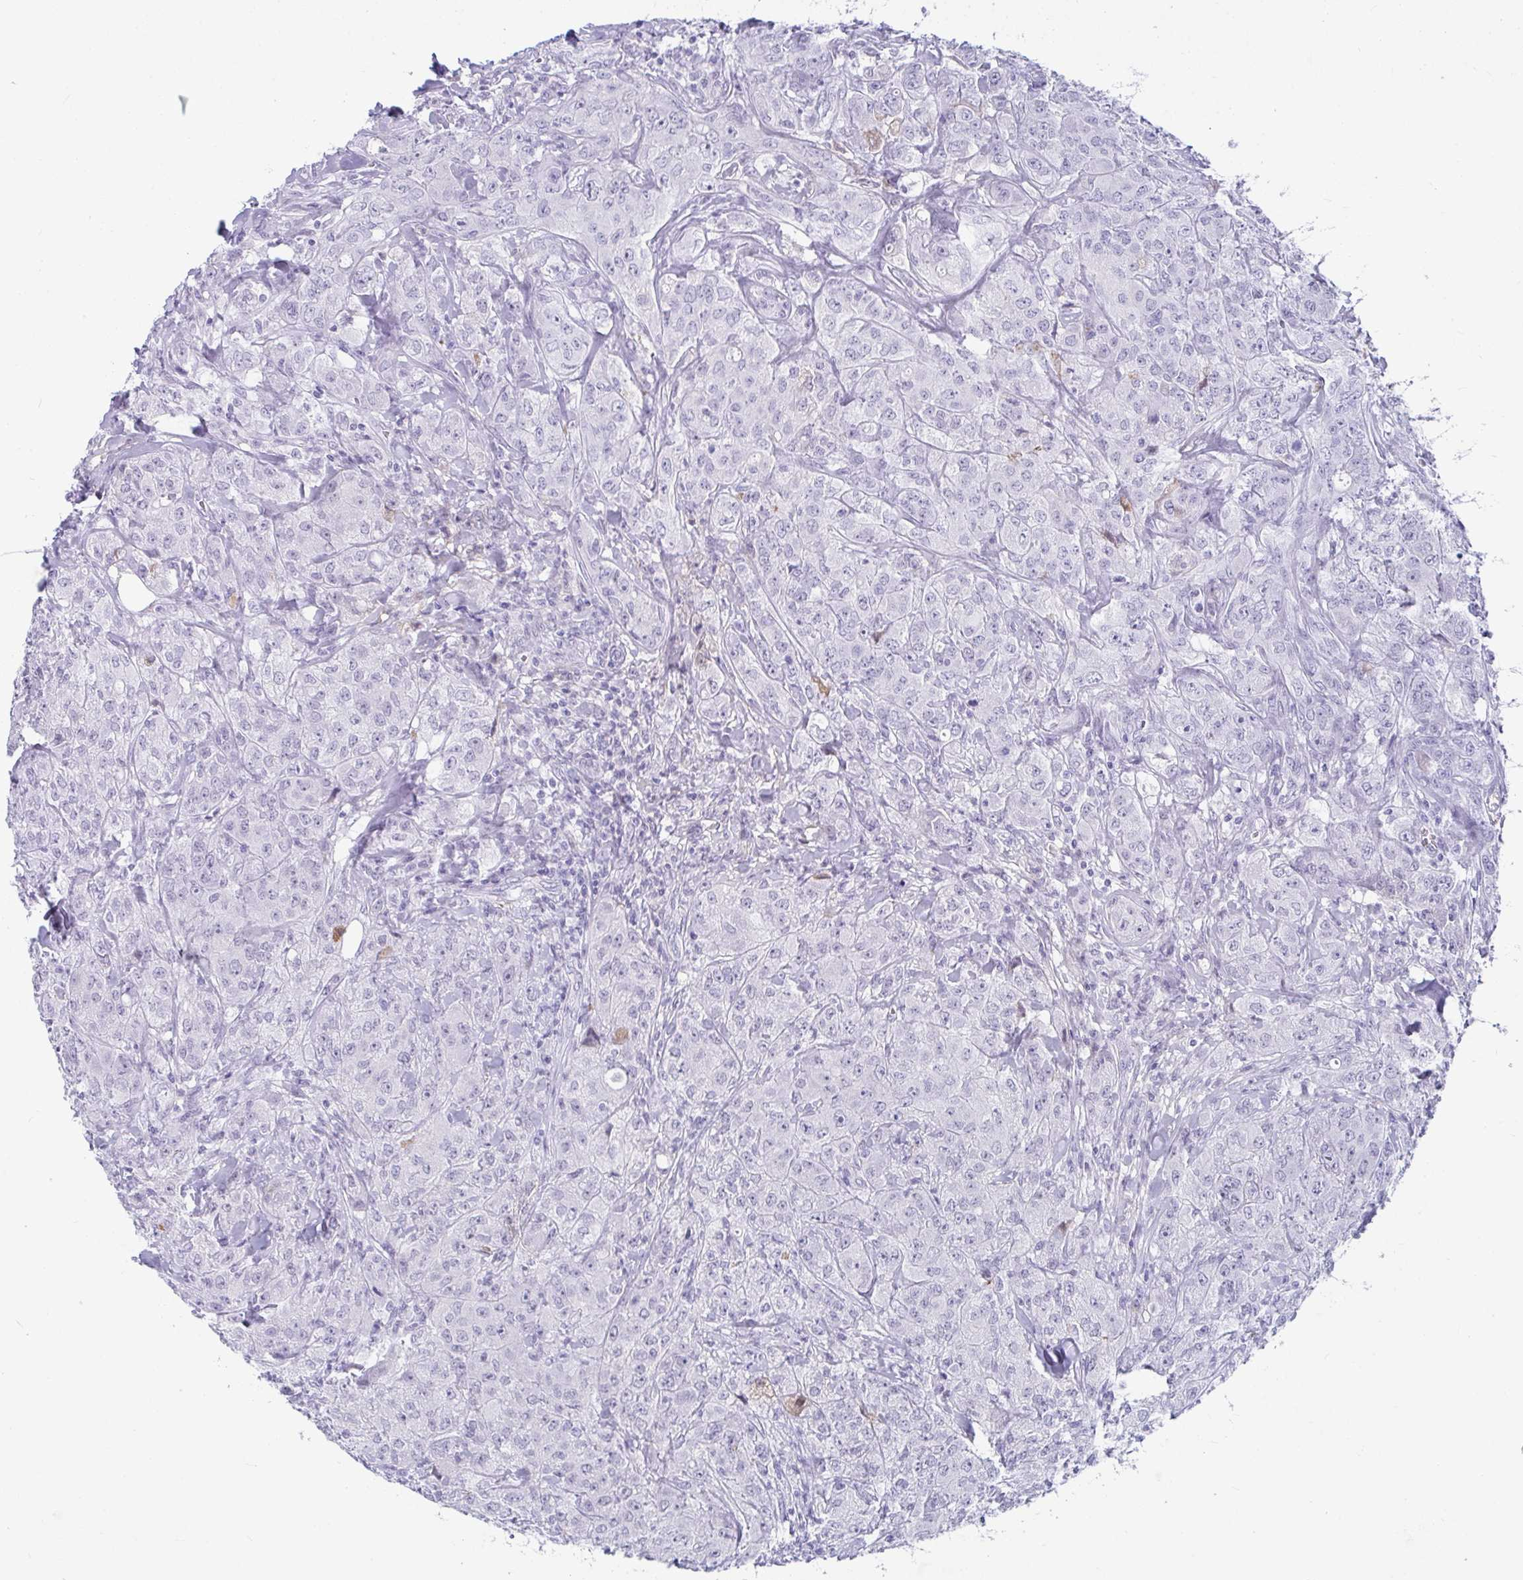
{"staining": {"intensity": "negative", "quantity": "none", "location": "none"}, "tissue": "breast cancer", "cell_type": "Tumor cells", "image_type": "cancer", "snomed": [{"axis": "morphology", "description": "Normal tissue, NOS"}, {"axis": "morphology", "description": "Duct carcinoma"}, {"axis": "topography", "description": "Breast"}], "caption": "The photomicrograph exhibits no staining of tumor cells in breast cancer. Nuclei are stained in blue.", "gene": "NPY", "patient": {"sex": "female", "age": 43}}